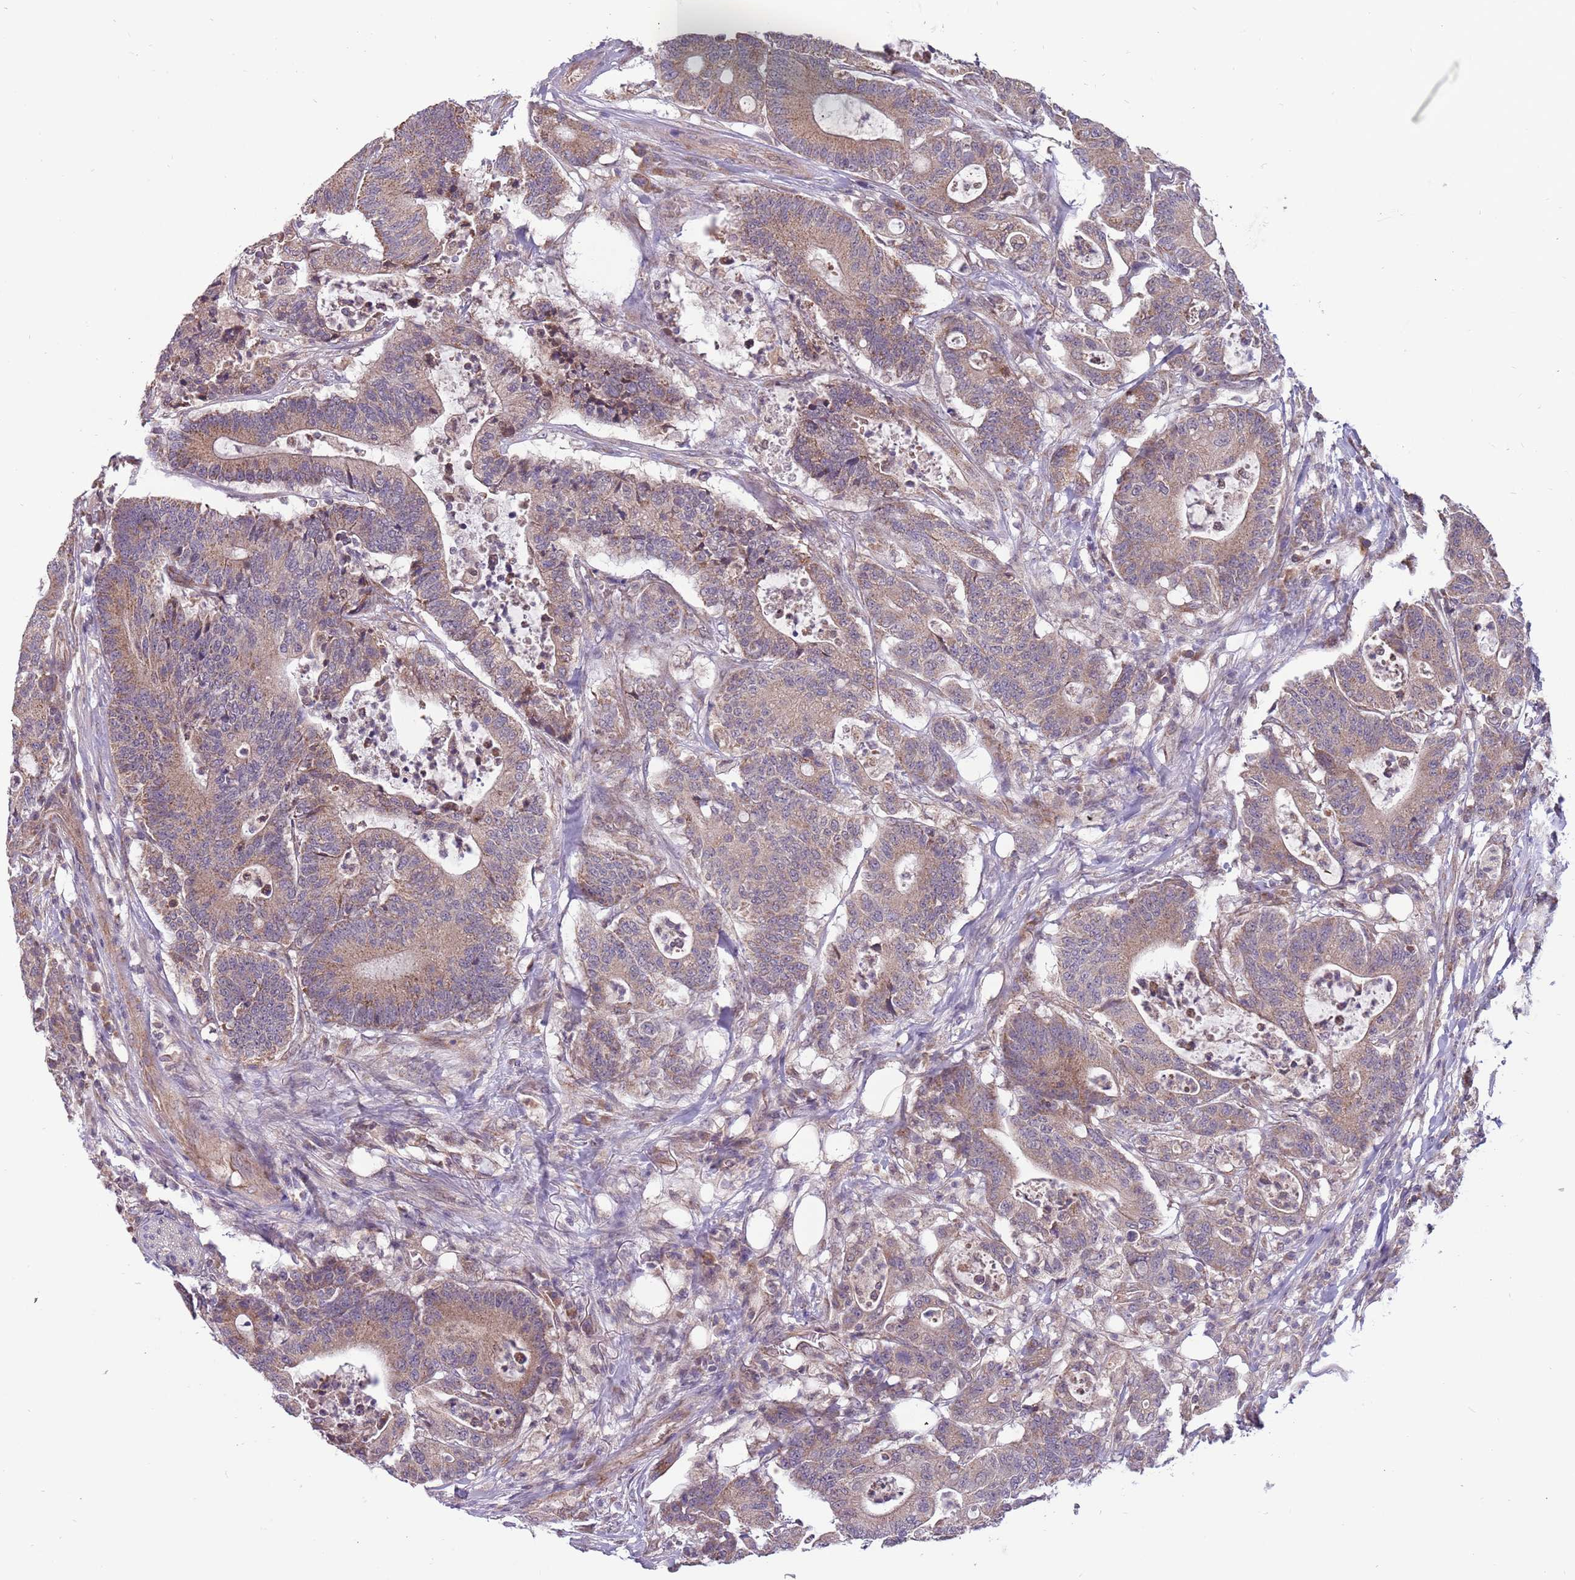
{"staining": {"intensity": "weak", "quantity": "25%-75%", "location": "cytoplasmic/membranous"}, "tissue": "colorectal cancer", "cell_type": "Tumor cells", "image_type": "cancer", "snomed": [{"axis": "morphology", "description": "Adenocarcinoma, NOS"}, {"axis": "topography", "description": "Colon"}], "caption": "There is low levels of weak cytoplasmic/membranous staining in tumor cells of colorectal cancer (adenocarcinoma), as demonstrated by immunohistochemical staining (brown color).", "gene": "RNF181", "patient": {"sex": "female", "age": 84}}